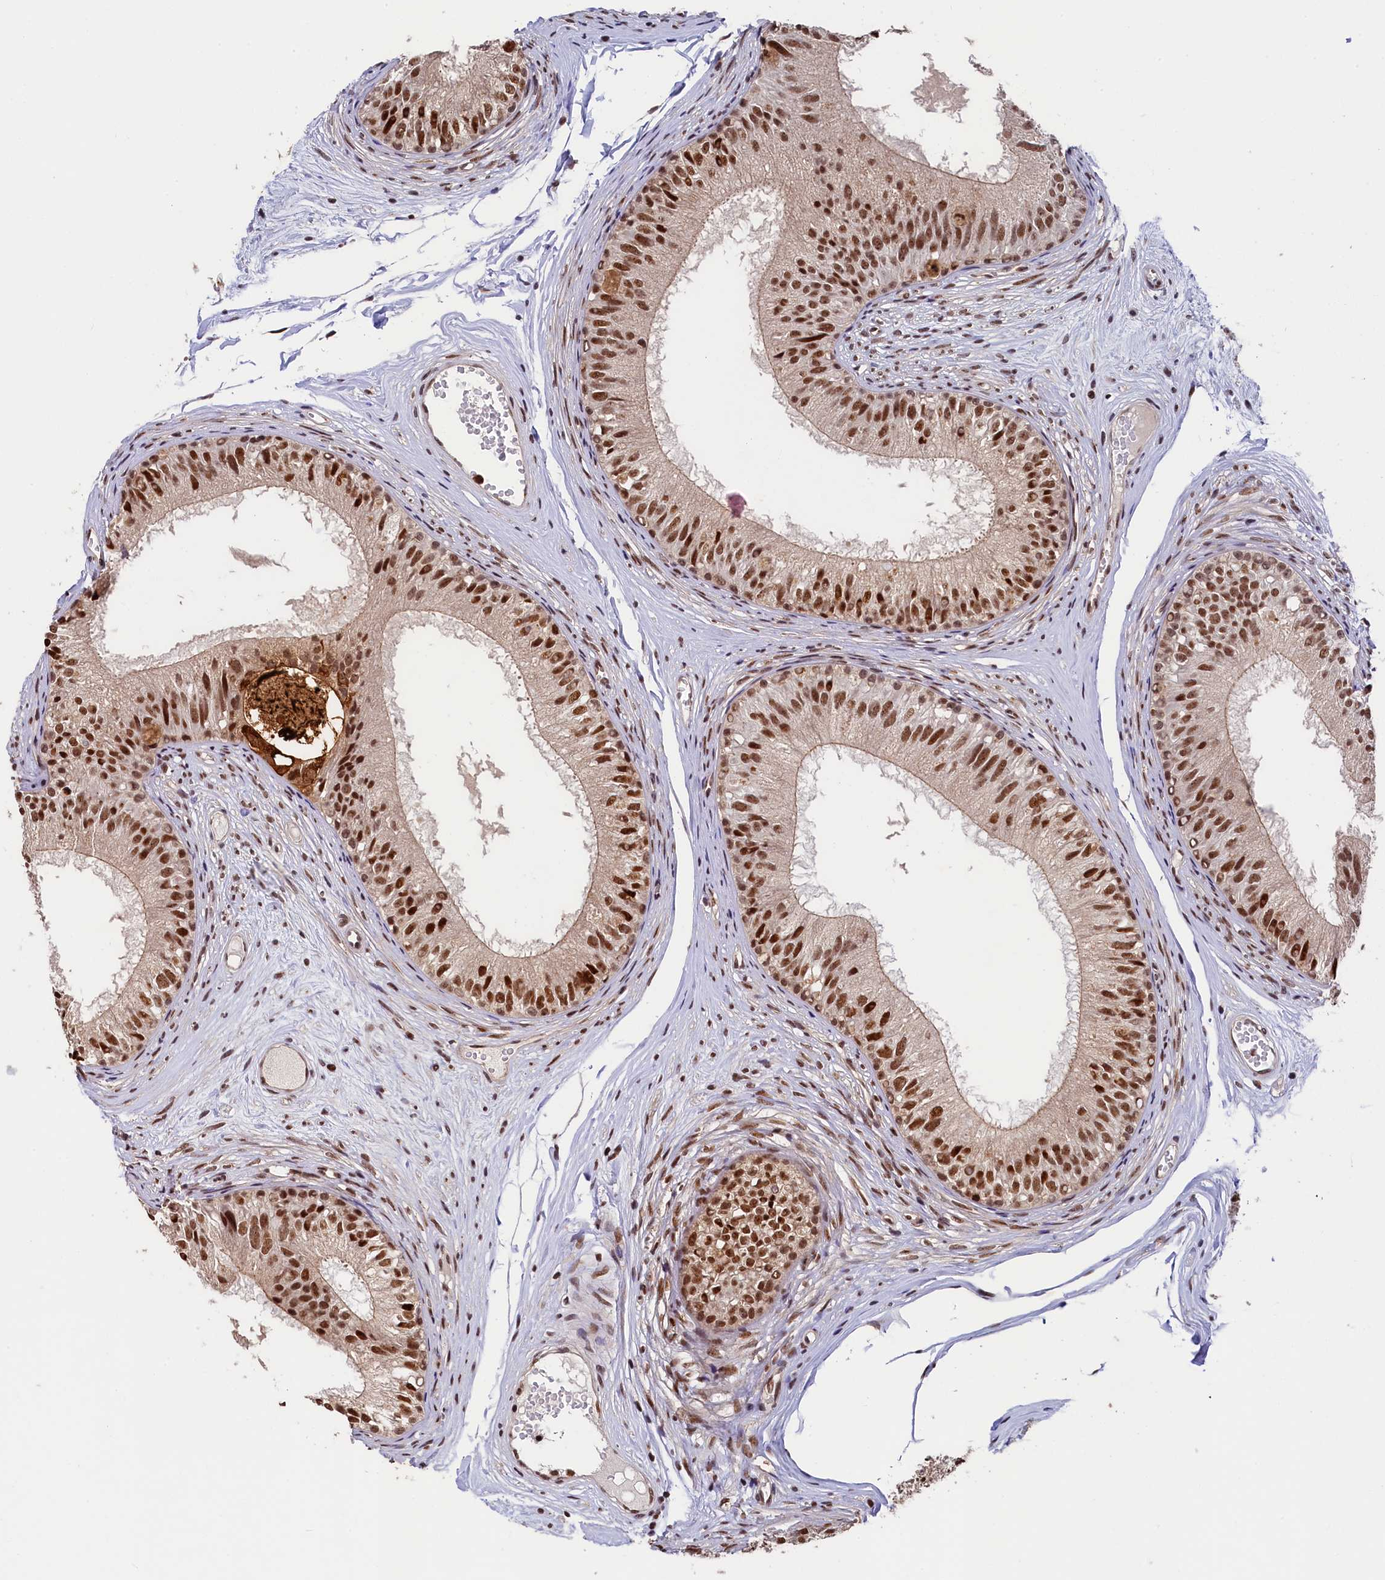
{"staining": {"intensity": "strong", "quantity": ">75%", "location": "nuclear"}, "tissue": "epididymis", "cell_type": "Glandular cells", "image_type": "normal", "snomed": [{"axis": "morphology", "description": "Normal tissue, NOS"}, {"axis": "morphology", "description": "Seminoma in situ"}, {"axis": "topography", "description": "Testis"}, {"axis": "topography", "description": "Epididymis"}], "caption": "Glandular cells demonstrate high levels of strong nuclear staining in approximately >75% of cells in unremarkable human epididymis.", "gene": "ADIG", "patient": {"sex": "male", "age": 28}}